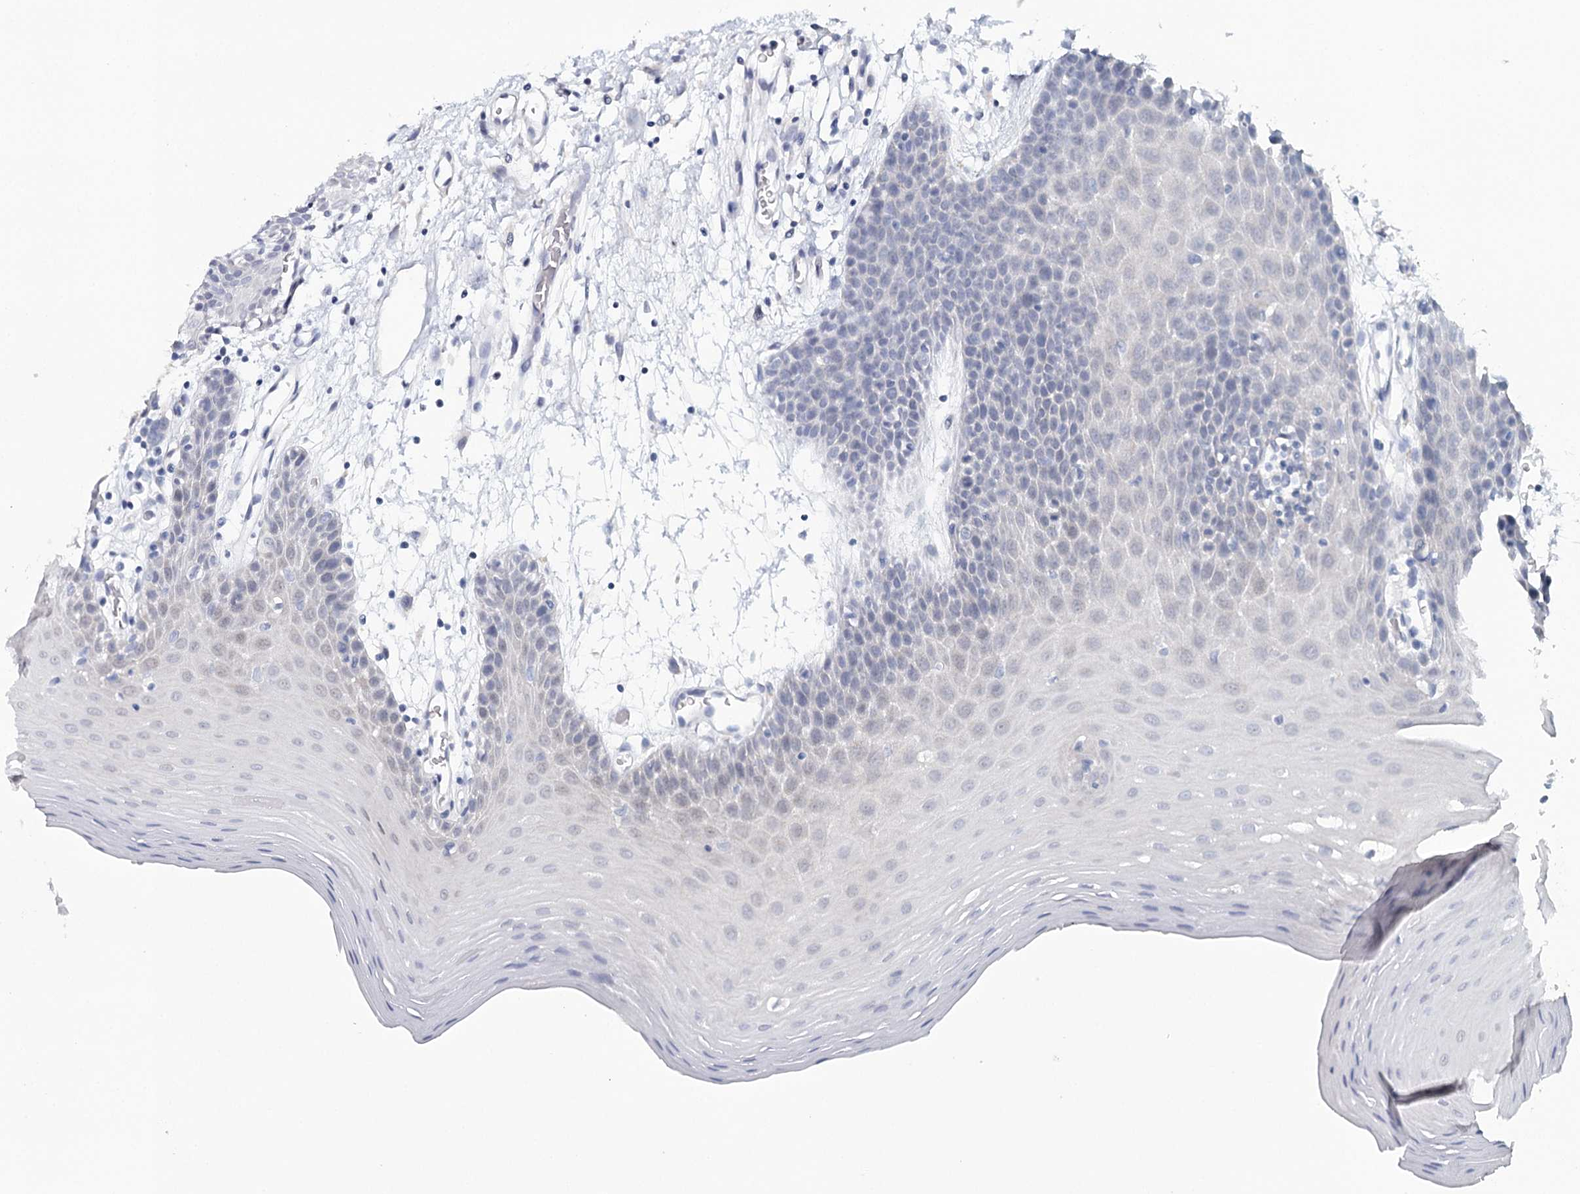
{"staining": {"intensity": "negative", "quantity": "none", "location": "none"}, "tissue": "oral mucosa", "cell_type": "Squamous epithelial cells", "image_type": "normal", "snomed": [{"axis": "morphology", "description": "Normal tissue, NOS"}, {"axis": "topography", "description": "Skeletal muscle"}, {"axis": "topography", "description": "Oral tissue"}, {"axis": "topography", "description": "Salivary gland"}, {"axis": "topography", "description": "Peripheral nerve tissue"}], "caption": "Immunohistochemistry (IHC) micrograph of benign oral mucosa: oral mucosa stained with DAB exhibits no significant protein staining in squamous epithelial cells.", "gene": "HSPA4L", "patient": {"sex": "male", "age": 54}}